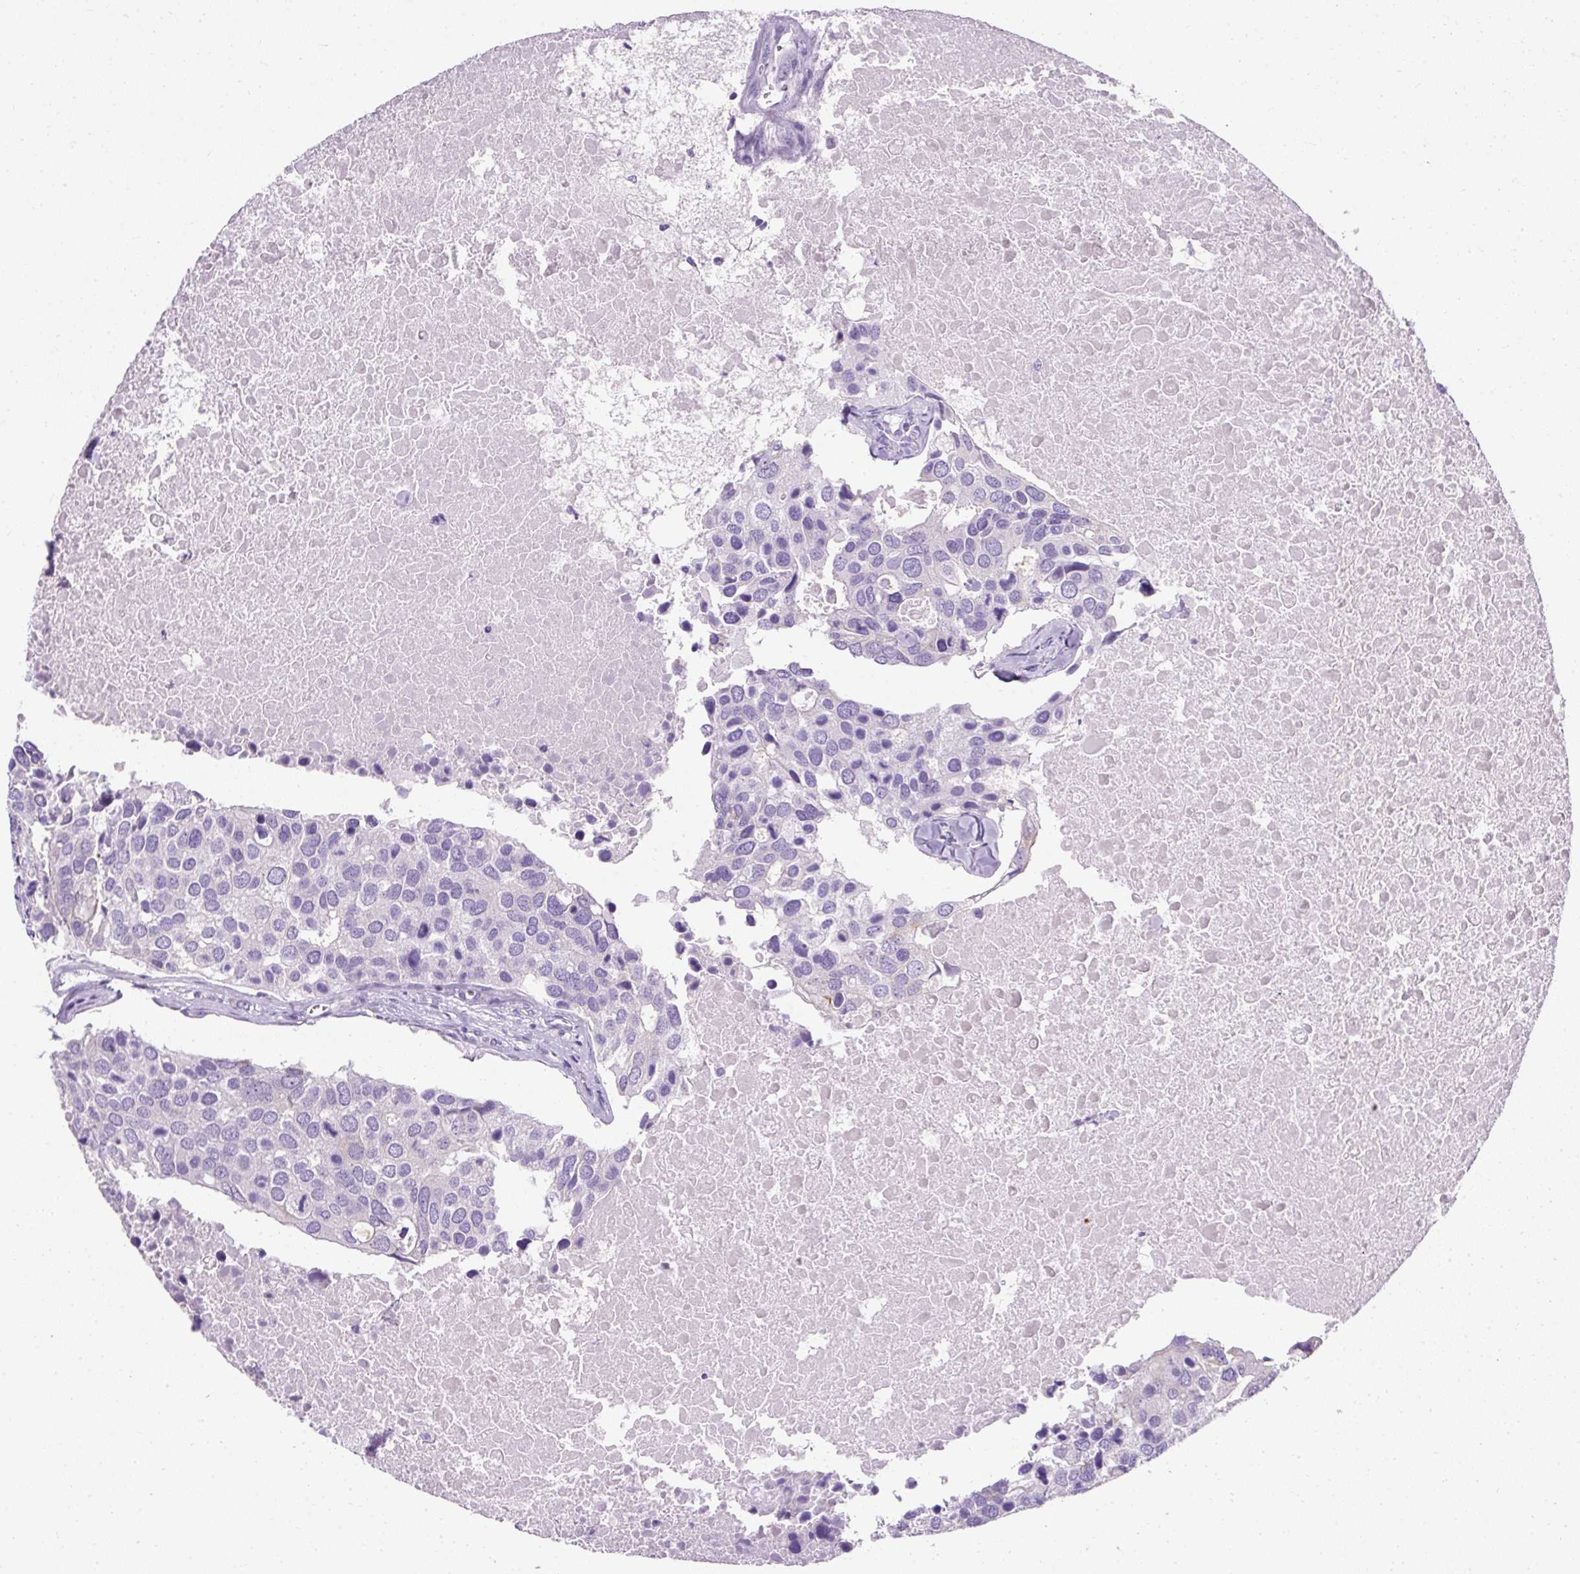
{"staining": {"intensity": "negative", "quantity": "none", "location": "none"}, "tissue": "breast cancer", "cell_type": "Tumor cells", "image_type": "cancer", "snomed": [{"axis": "morphology", "description": "Duct carcinoma"}, {"axis": "topography", "description": "Breast"}], "caption": "An IHC histopathology image of breast invasive ductal carcinoma is shown. There is no staining in tumor cells of breast invasive ductal carcinoma.", "gene": "C2CD4C", "patient": {"sex": "female", "age": 83}}